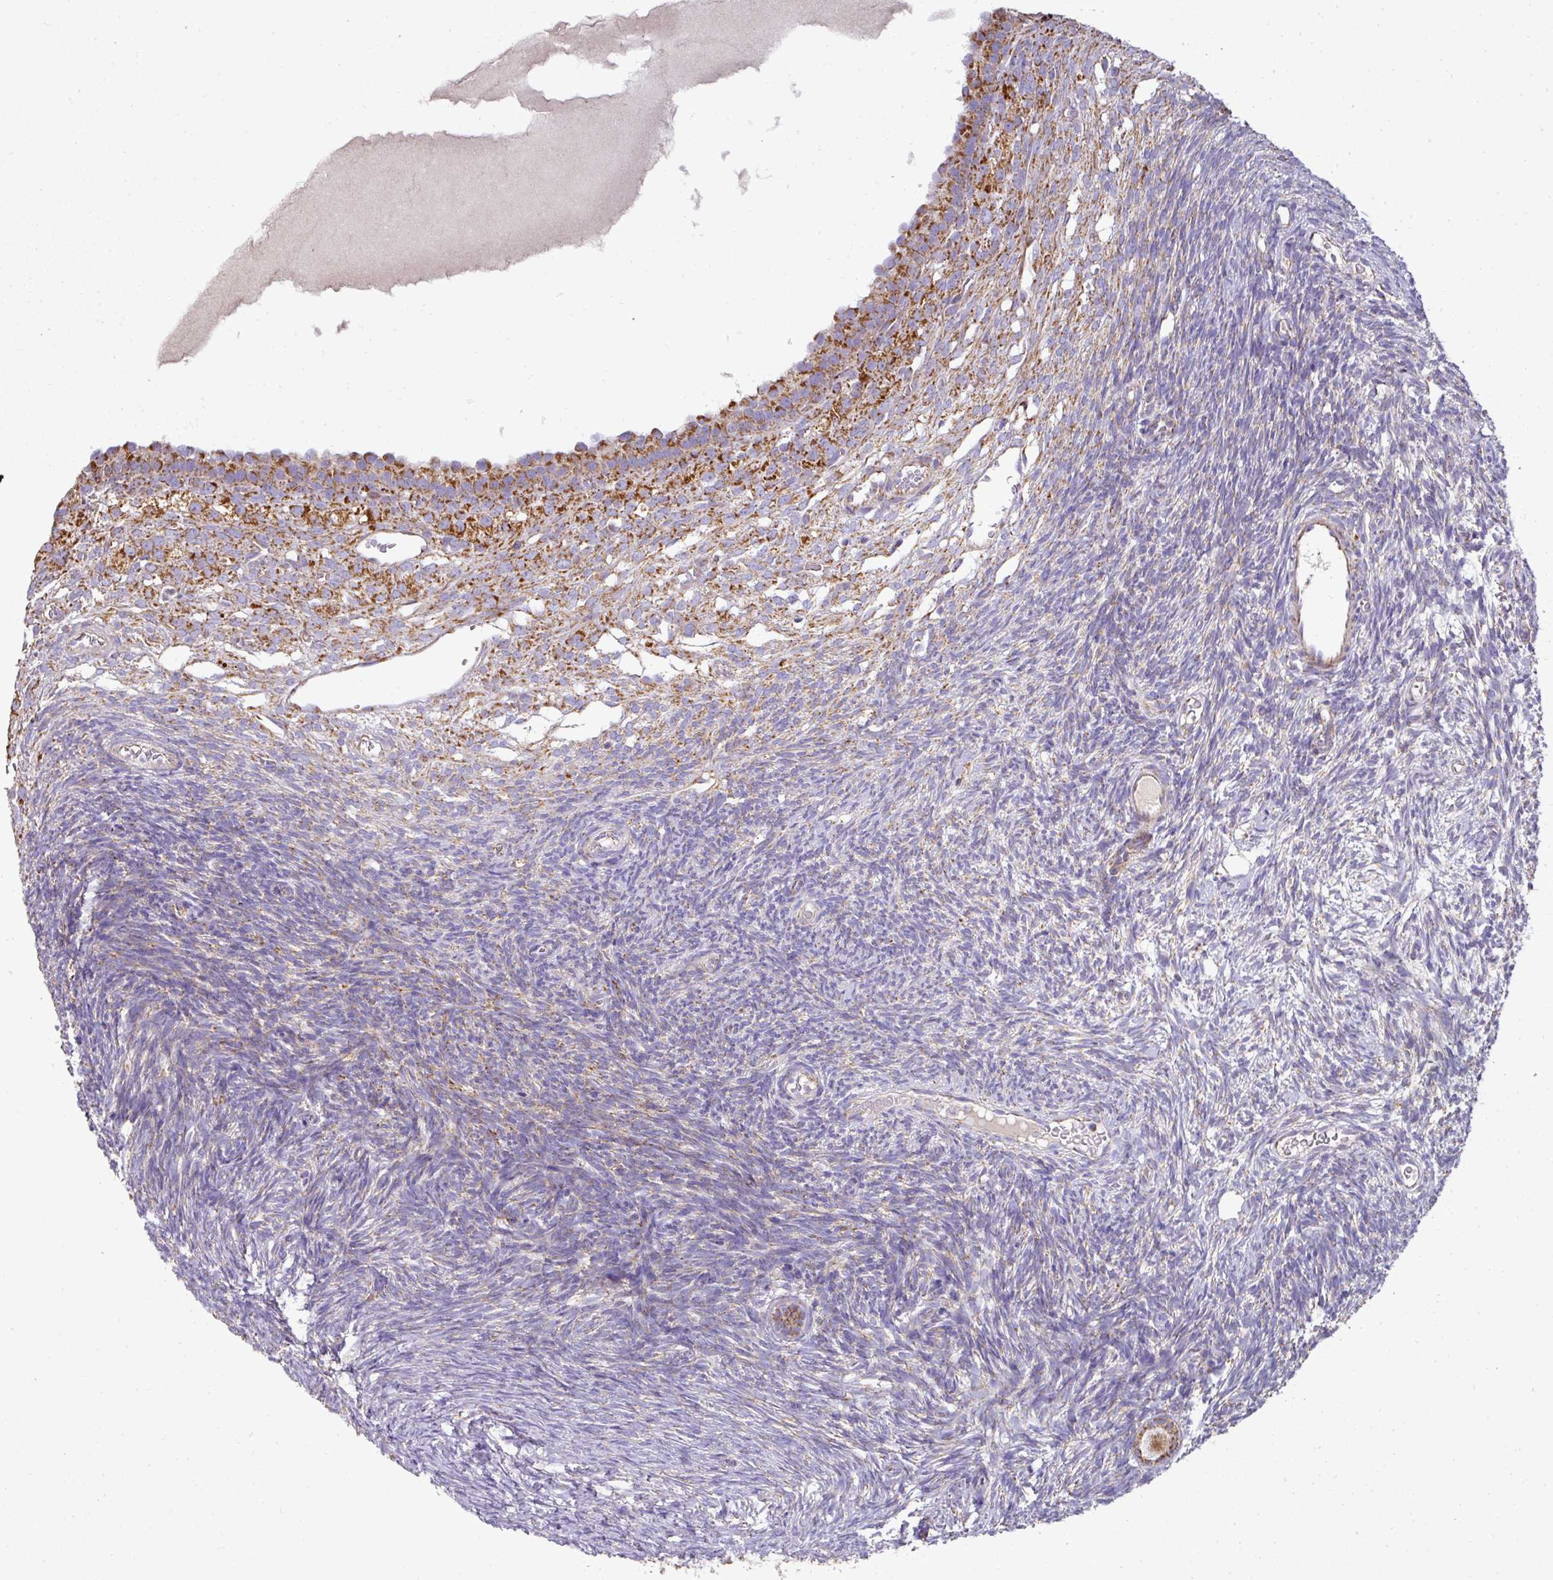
{"staining": {"intensity": "moderate", "quantity": ">75%", "location": "cytoplasmic/membranous"}, "tissue": "ovary", "cell_type": "Follicle cells", "image_type": "normal", "snomed": [{"axis": "morphology", "description": "Normal tissue, NOS"}, {"axis": "topography", "description": "Ovary"}], "caption": "IHC (DAB (3,3'-diaminobenzidine)) staining of unremarkable human ovary exhibits moderate cytoplasmic/membranous protein expression in about >75% of follicle cells.", "gene": "UQCRFS1", "patient": {"sex": "female", "age": 39}}